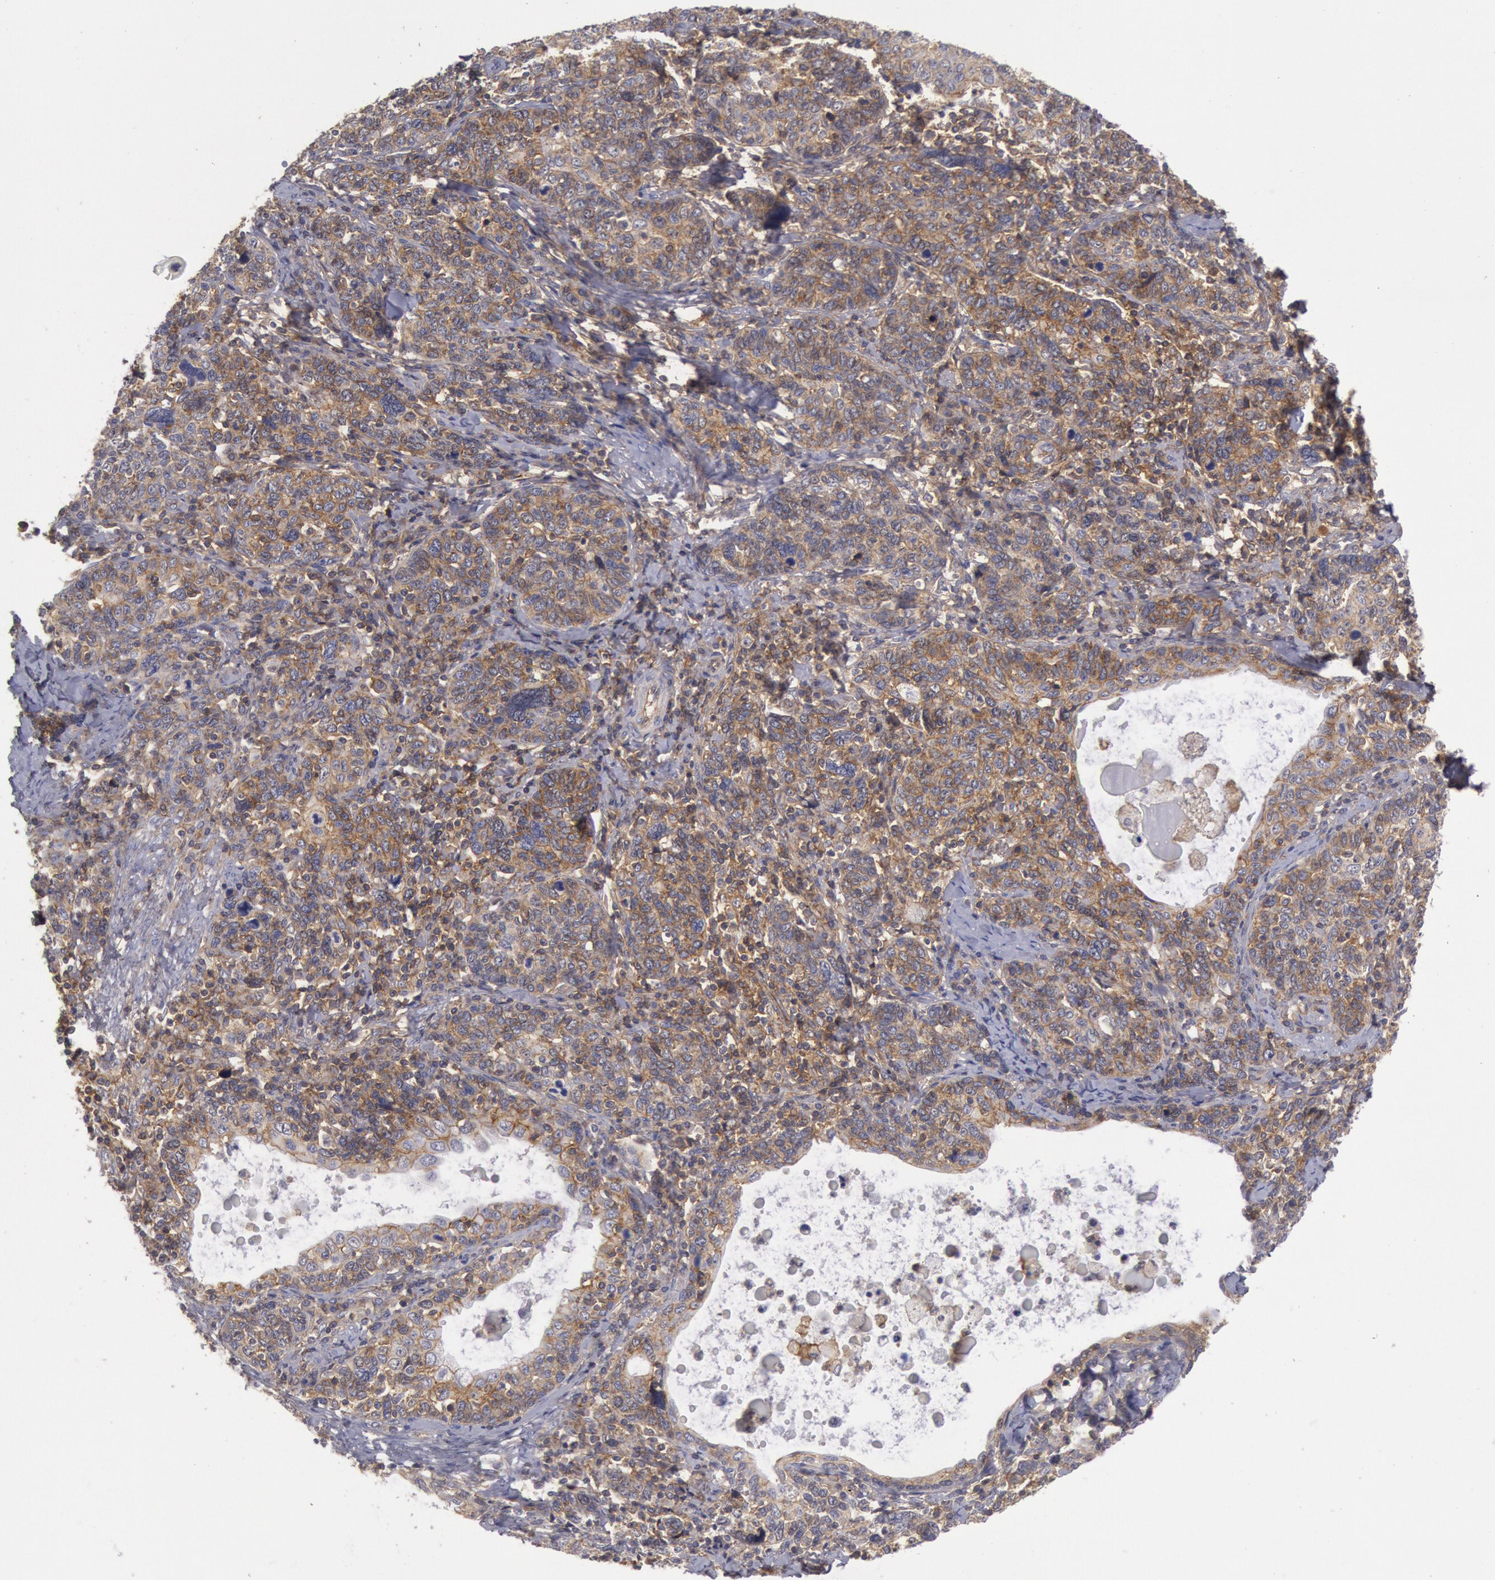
{"staining": {"intensity": "moderate", "quantity": ">75%", "location": "cytoplasmic/membranous"}, "tissue": "cervical cancer", "cell_type": "Tumor cells", "image_type": "cancer", "snomed": [{"axis": "morphology", "description": "Squamous cell carcinoma, NOS"}, {"axis": "topography", "description": "Cervix"}], "caption": "Tumor cells exhibit medium levels of moderate cytoplasmic/membranous positivity in about >75% of cells in human cervical cancer (squamous cell carcinoma).", "gene": "STX4", "patient": {"sex": "female", "age": 41}}